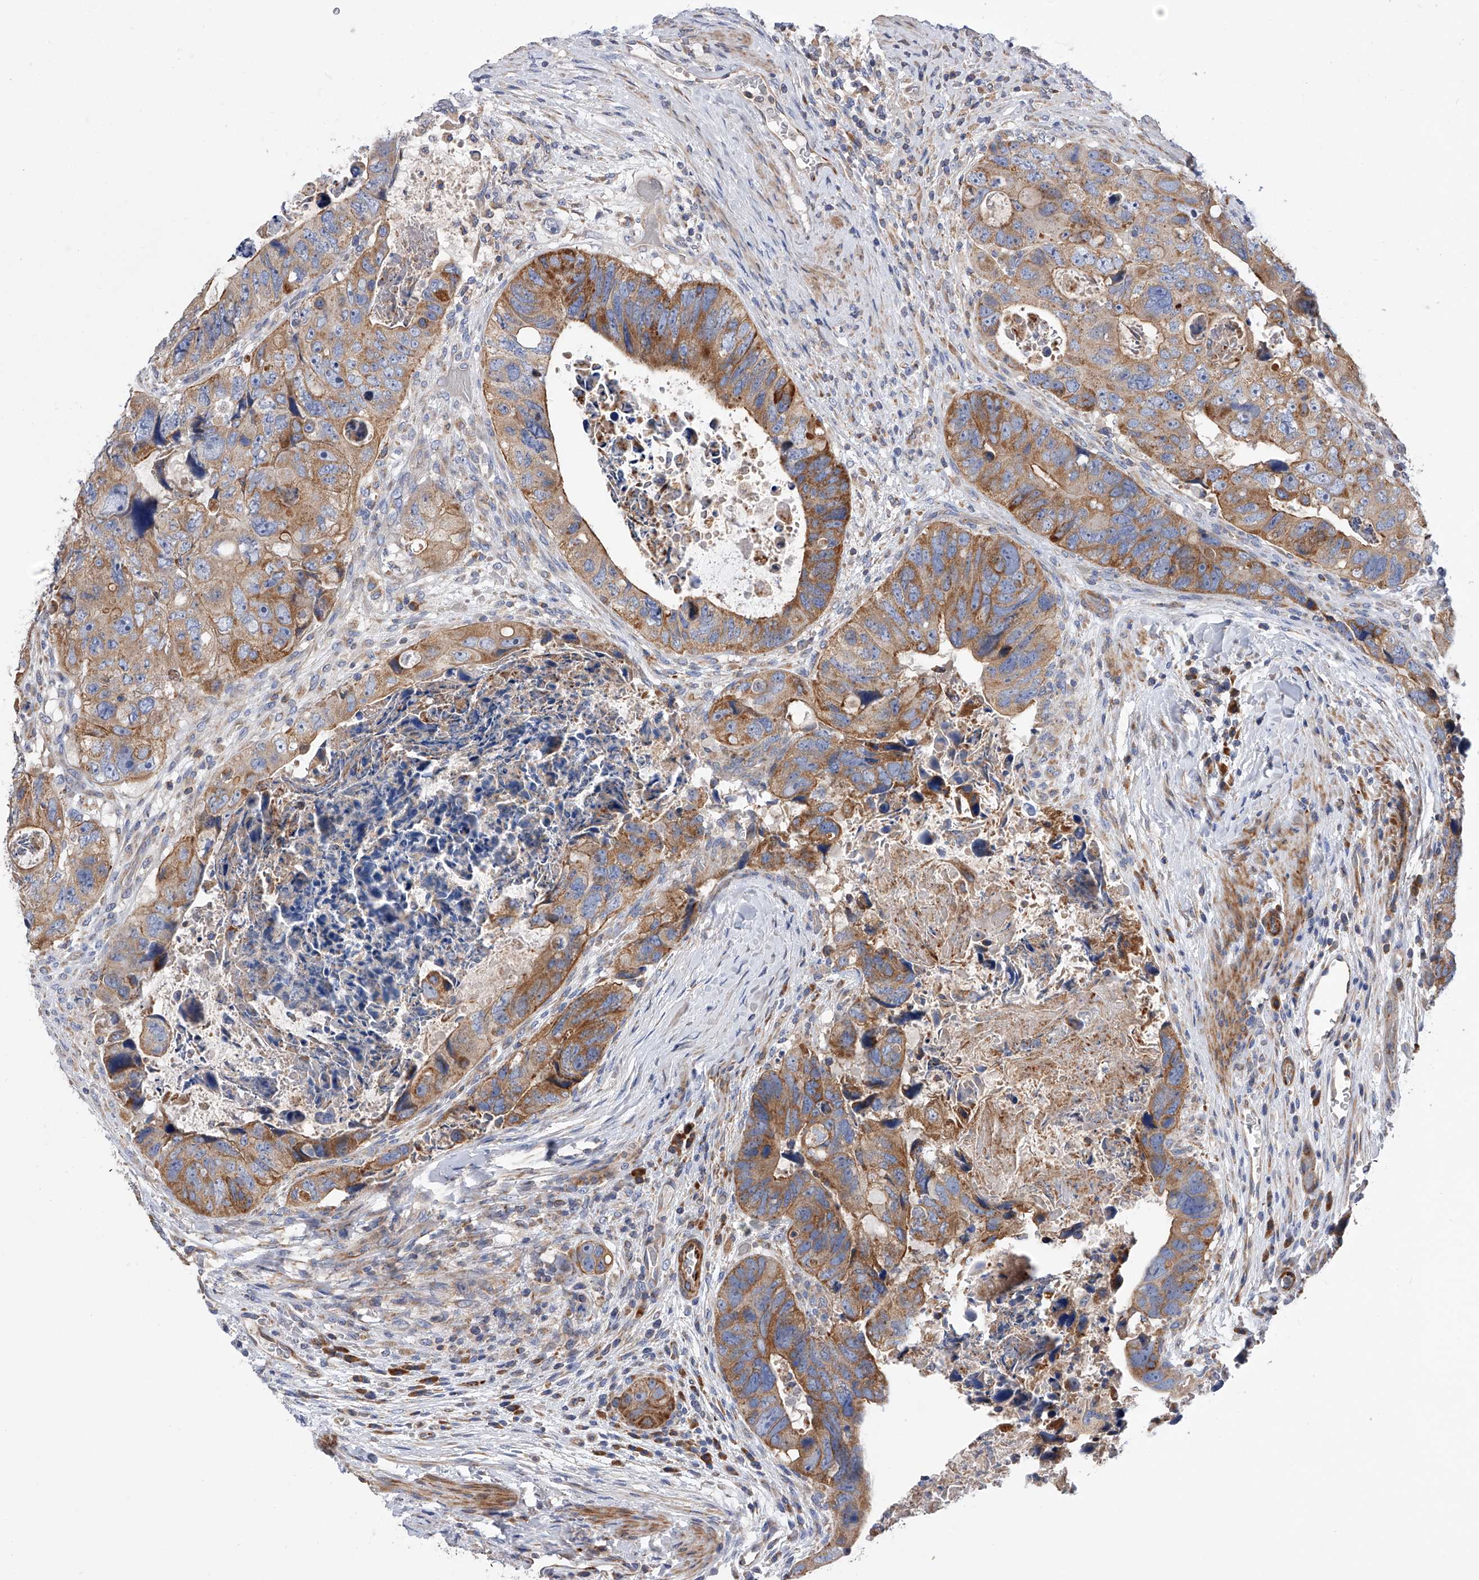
{"staining": {"intensity": "moderate", "quantity": ">75%", "location": "cytoplasmic/membranous"}, "tissue": "colorectal cancer", "cell_type": "Tumor cells", "image_type": "cancer", "snomed": [{"axis": "morphology", "description": "Adenocarcinoma, NOS"}, {"axis": "topography", "description": "Rectum"}], "caption": "Colorectal adenocarcinoma stained with a brown dye exhibits moderate cytoplasmic/membranous positive positivity in about >75% of tumor cells.", "gene": "MLYCD", "patient": {"sex": "male", "age": 59}}